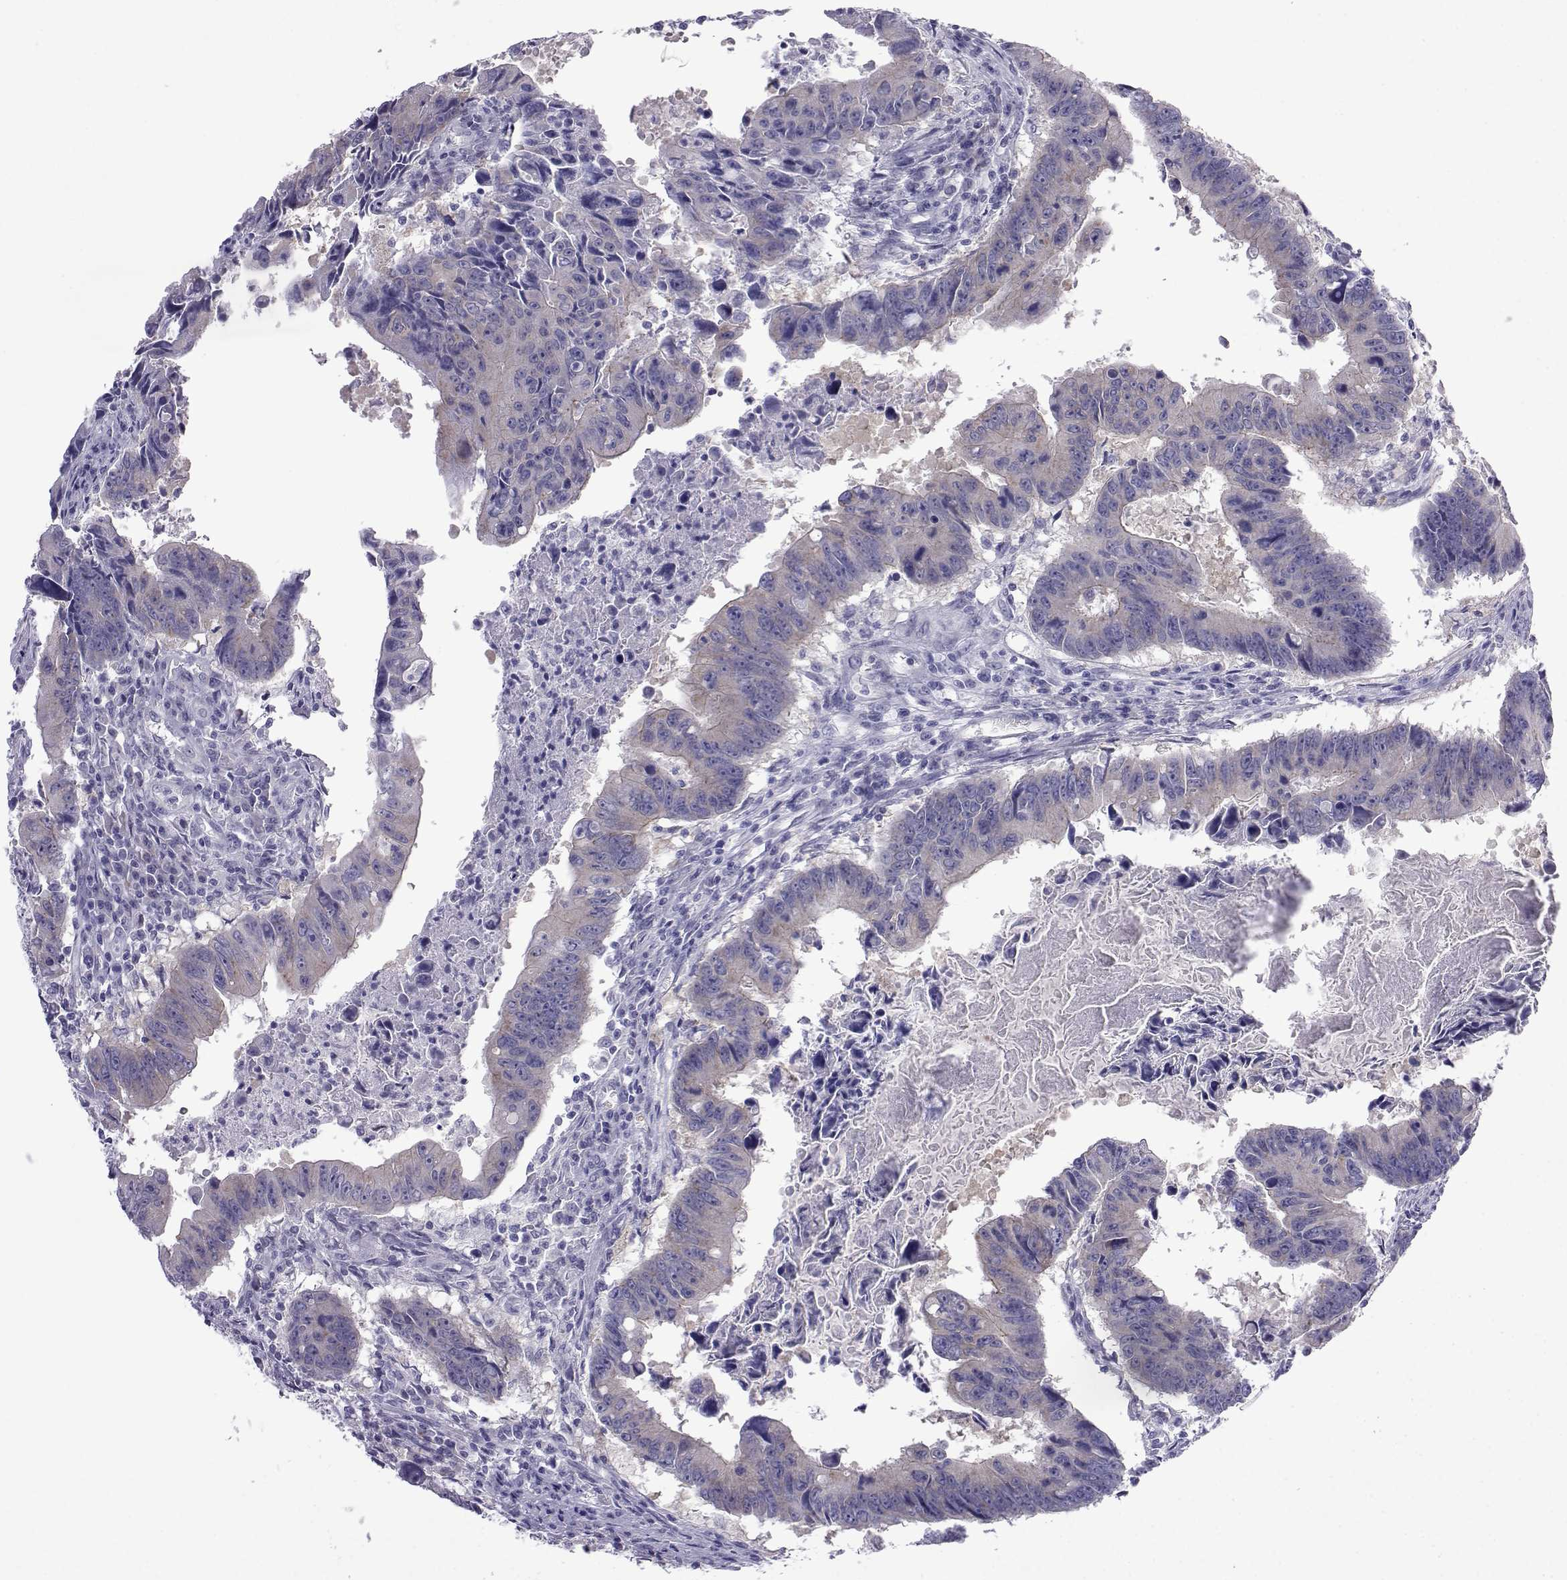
{"staining": {"intensity": "moderate", "quantity": "<25%", "location": "cytoplasmic/membranous"}, "tissue": "colorectal cancer", "cell_type": "Tumor cells", "image_type": "cancer", "snomed": [{"axis": "morphology", "description": "Adenocarcinoma, NOS"}, {"axis": "topography", "description": "Colon"}], "caption": "Colorectal cancer stained for a protein (brown) shows moderate cytoplasmic/membranous positive staining in approximately <25% of tumor cells.", "gene": "COL22A1", "patient": {"sex": "female", "age": 87}}